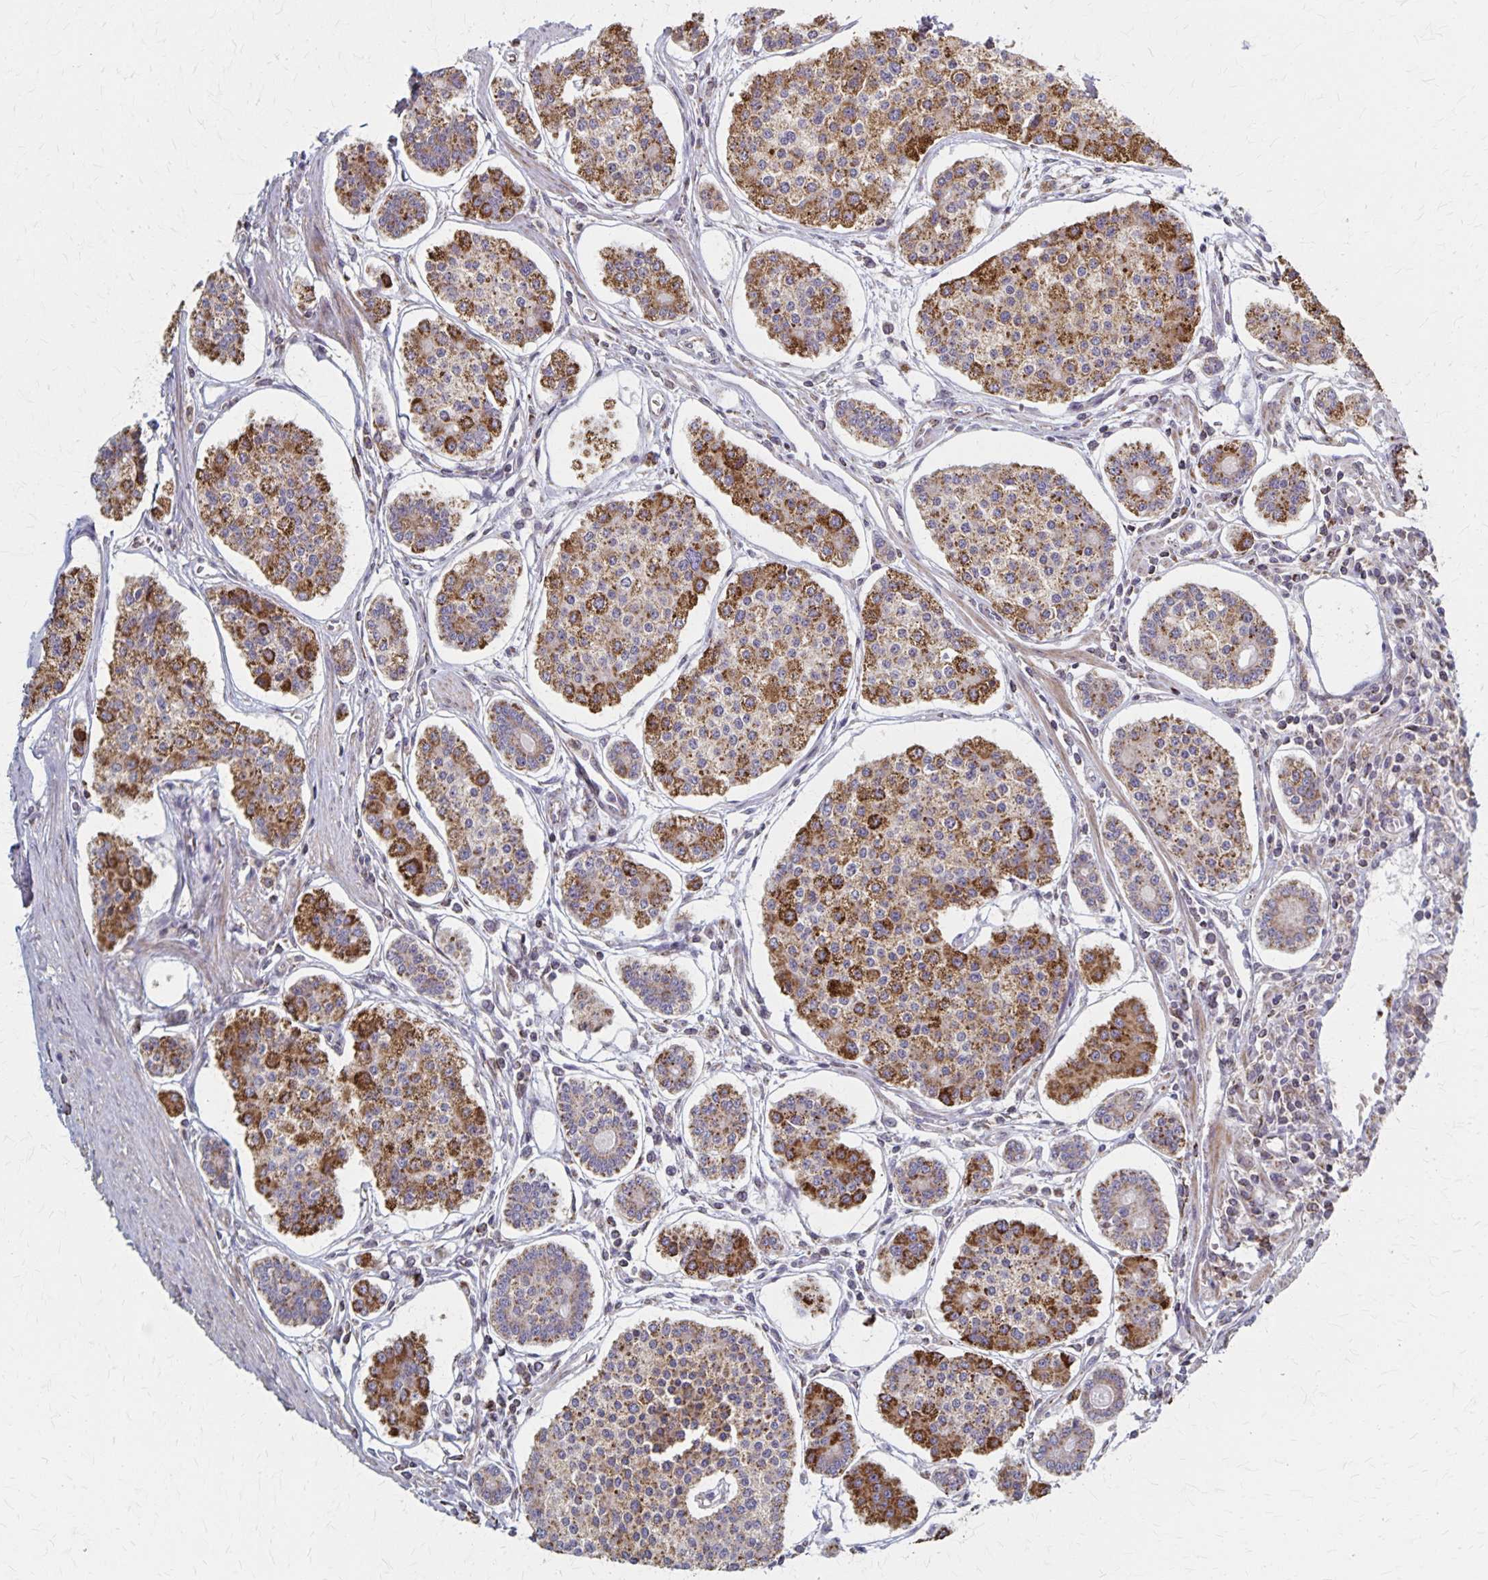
{"staining": {"intensity": "strong", "quantity": "25%-75%", "location": "cytoplasmic/membranous"}, "tissue": "carcinoid", "cell_type": "Tumor cells", "image_type": "cancer", "snomed": [{"axis": "morphology", "description": "Carcinoid, malignant, NOS"}, {"axis": "topography", "description": "Small intestine"}], "caption": "Human carcinoid stained with a protein marker exhibits strong staining in tumor cells.", "gene": "DYRK4", "patient": {"sex": "female", "age": 65}}